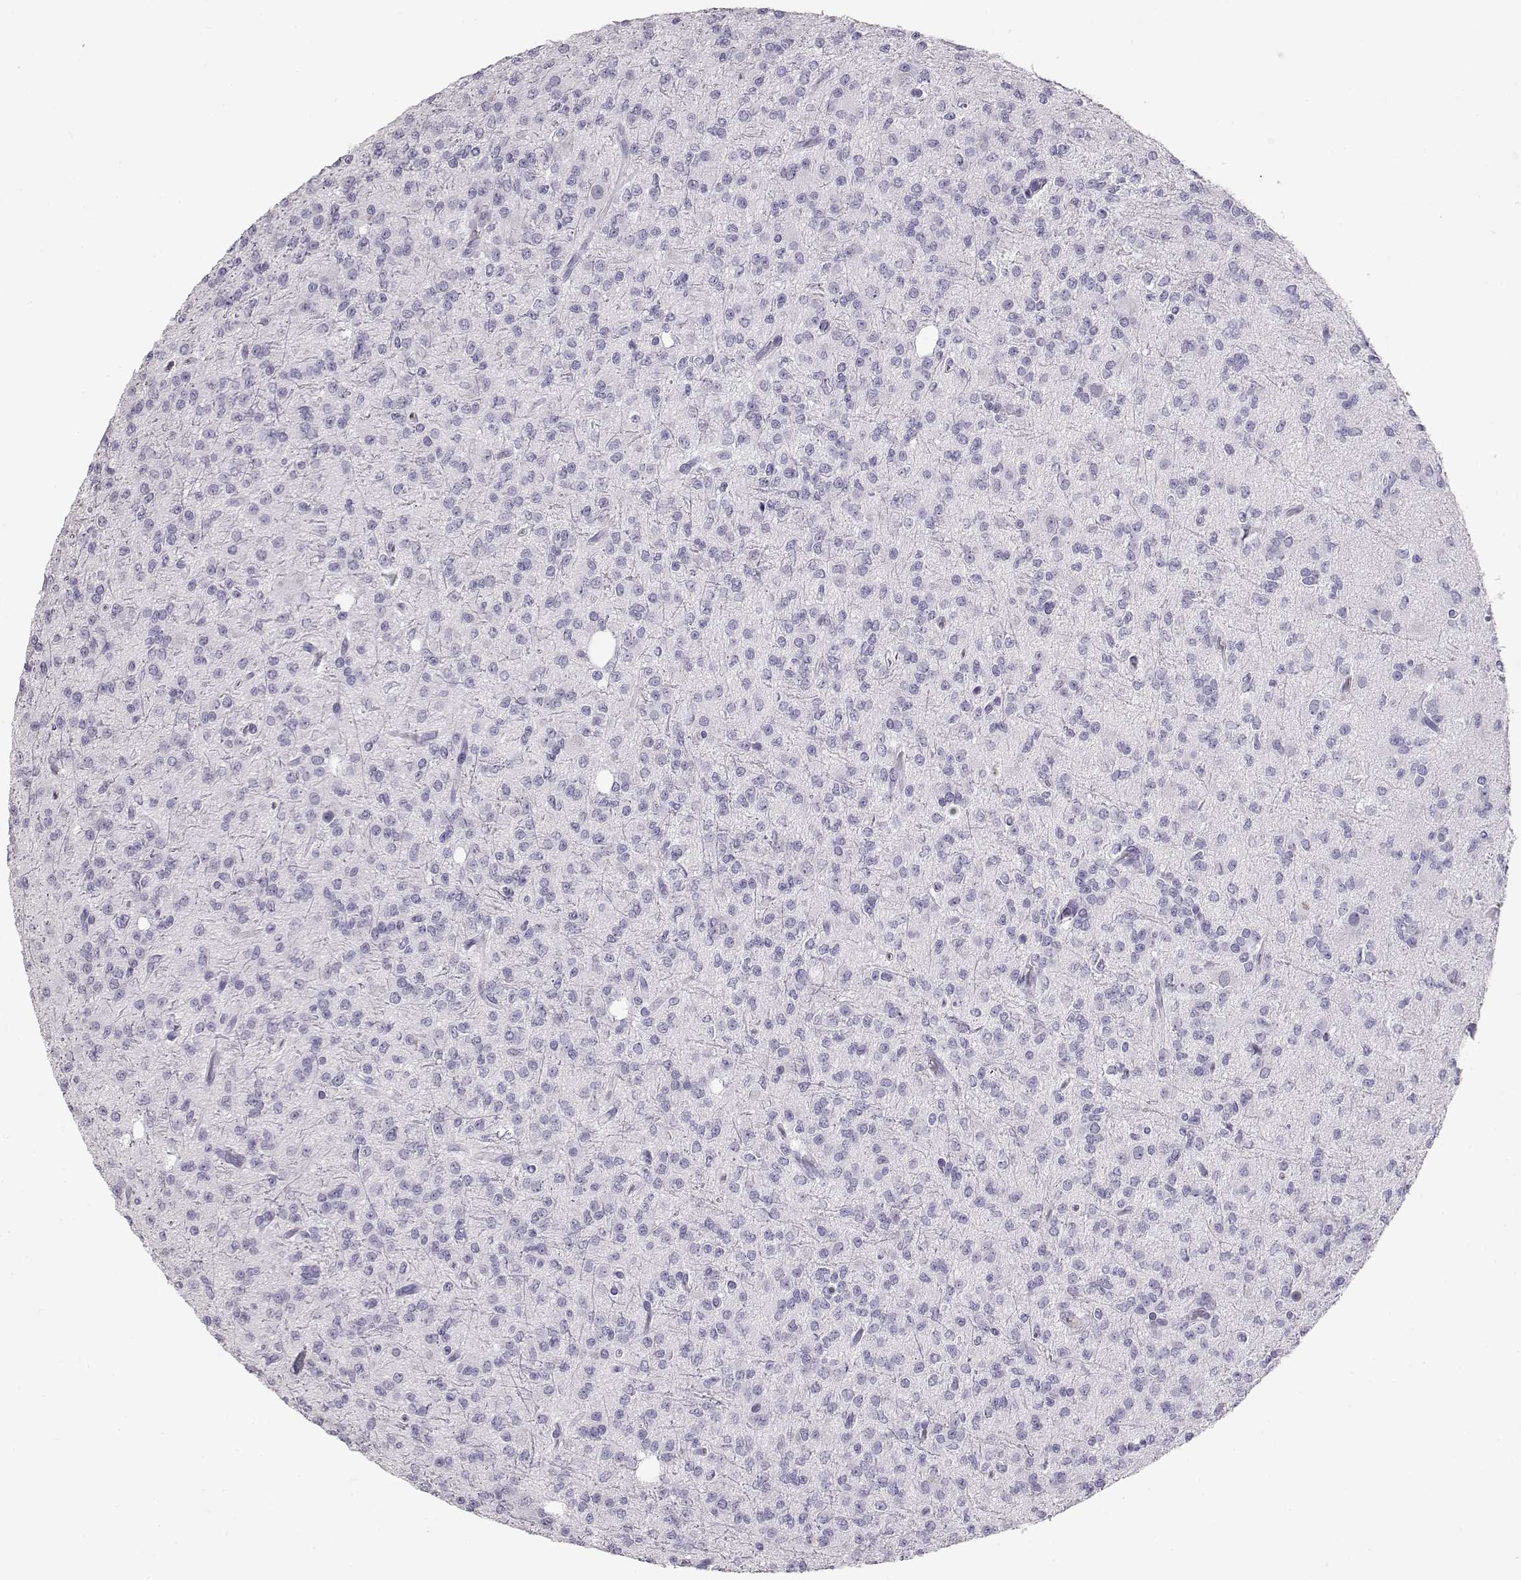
{"staining": {"intensity": "negative", "quantity": "none", "location": "none"}, "tissue": "glioma", "cell_type": "Tumor cells", "image_type": "cancer", "snomed": [{"axis": "morphology", "description": "Glioma, malignant, Low grade"}, {"axis": "topography", "description": "Brain"}], "caption": "Immunohistochemistry histopathology image of human glioma stained for a protein (brown), which displays no staining in tumor cells. (Brightfield microscopy of DAB immunohistochemistry at high magnification).", "gene": "TKTL1", "patient": {"sex": "male", "age": 27}}